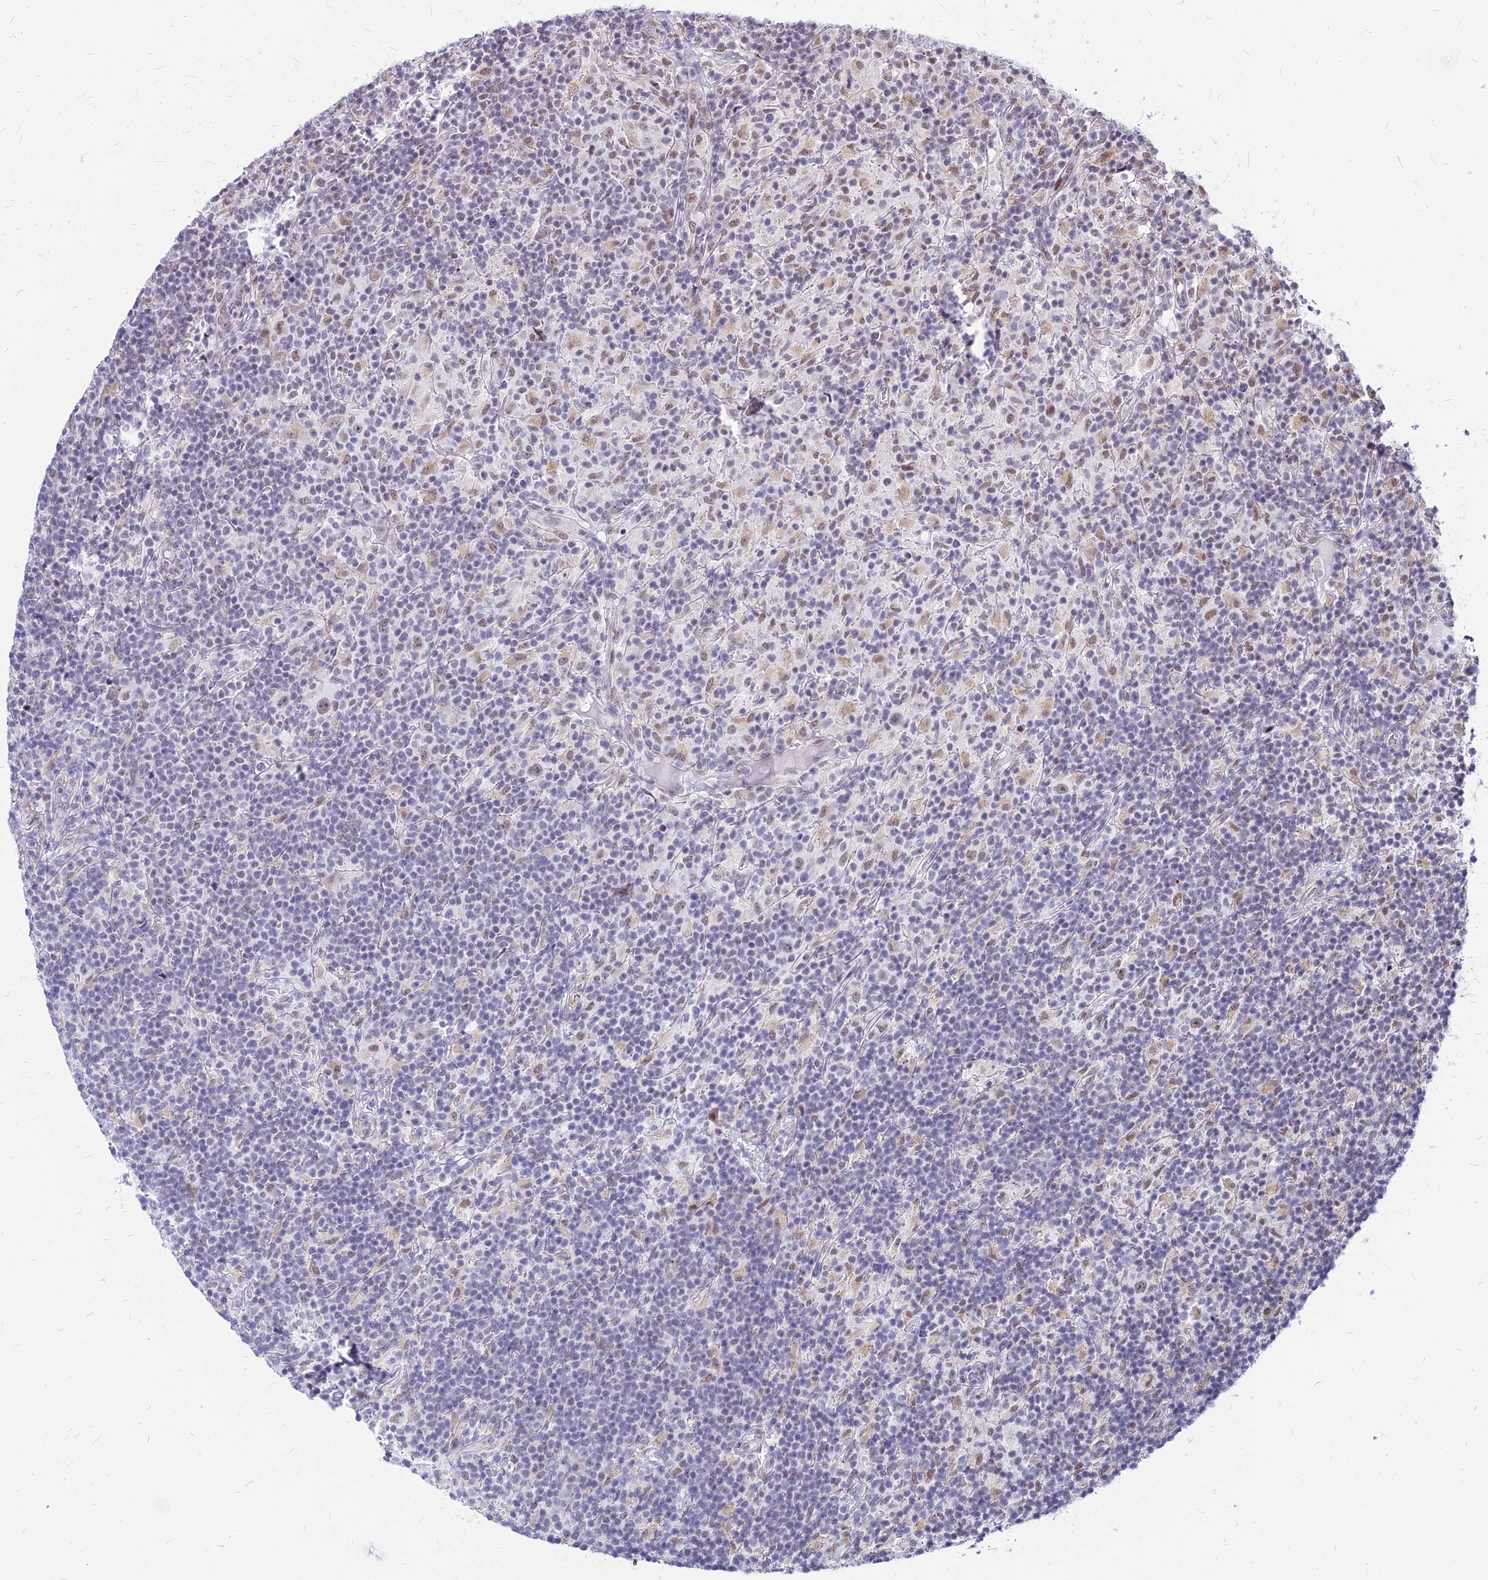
{"staining": {"intensity": "moderate", "quantity": "<25%", "location": "nuclear"}, "tissue": "lymphoma", "cell_type": "Tumor cells", "image_type": "cancer", "snomed": [{"axis": "morphology", "description": "Hodgkin's disease, NOS"}, {"axis": "topography", "description": "Lymph node"}], "caption": "A low amount of moderate nuclear staining is appreciated in about <25% of tumor cells in Hodgkin's disease tissue.", "gene": "FDX2", "patient": {"sex": "male", "age": 70}}